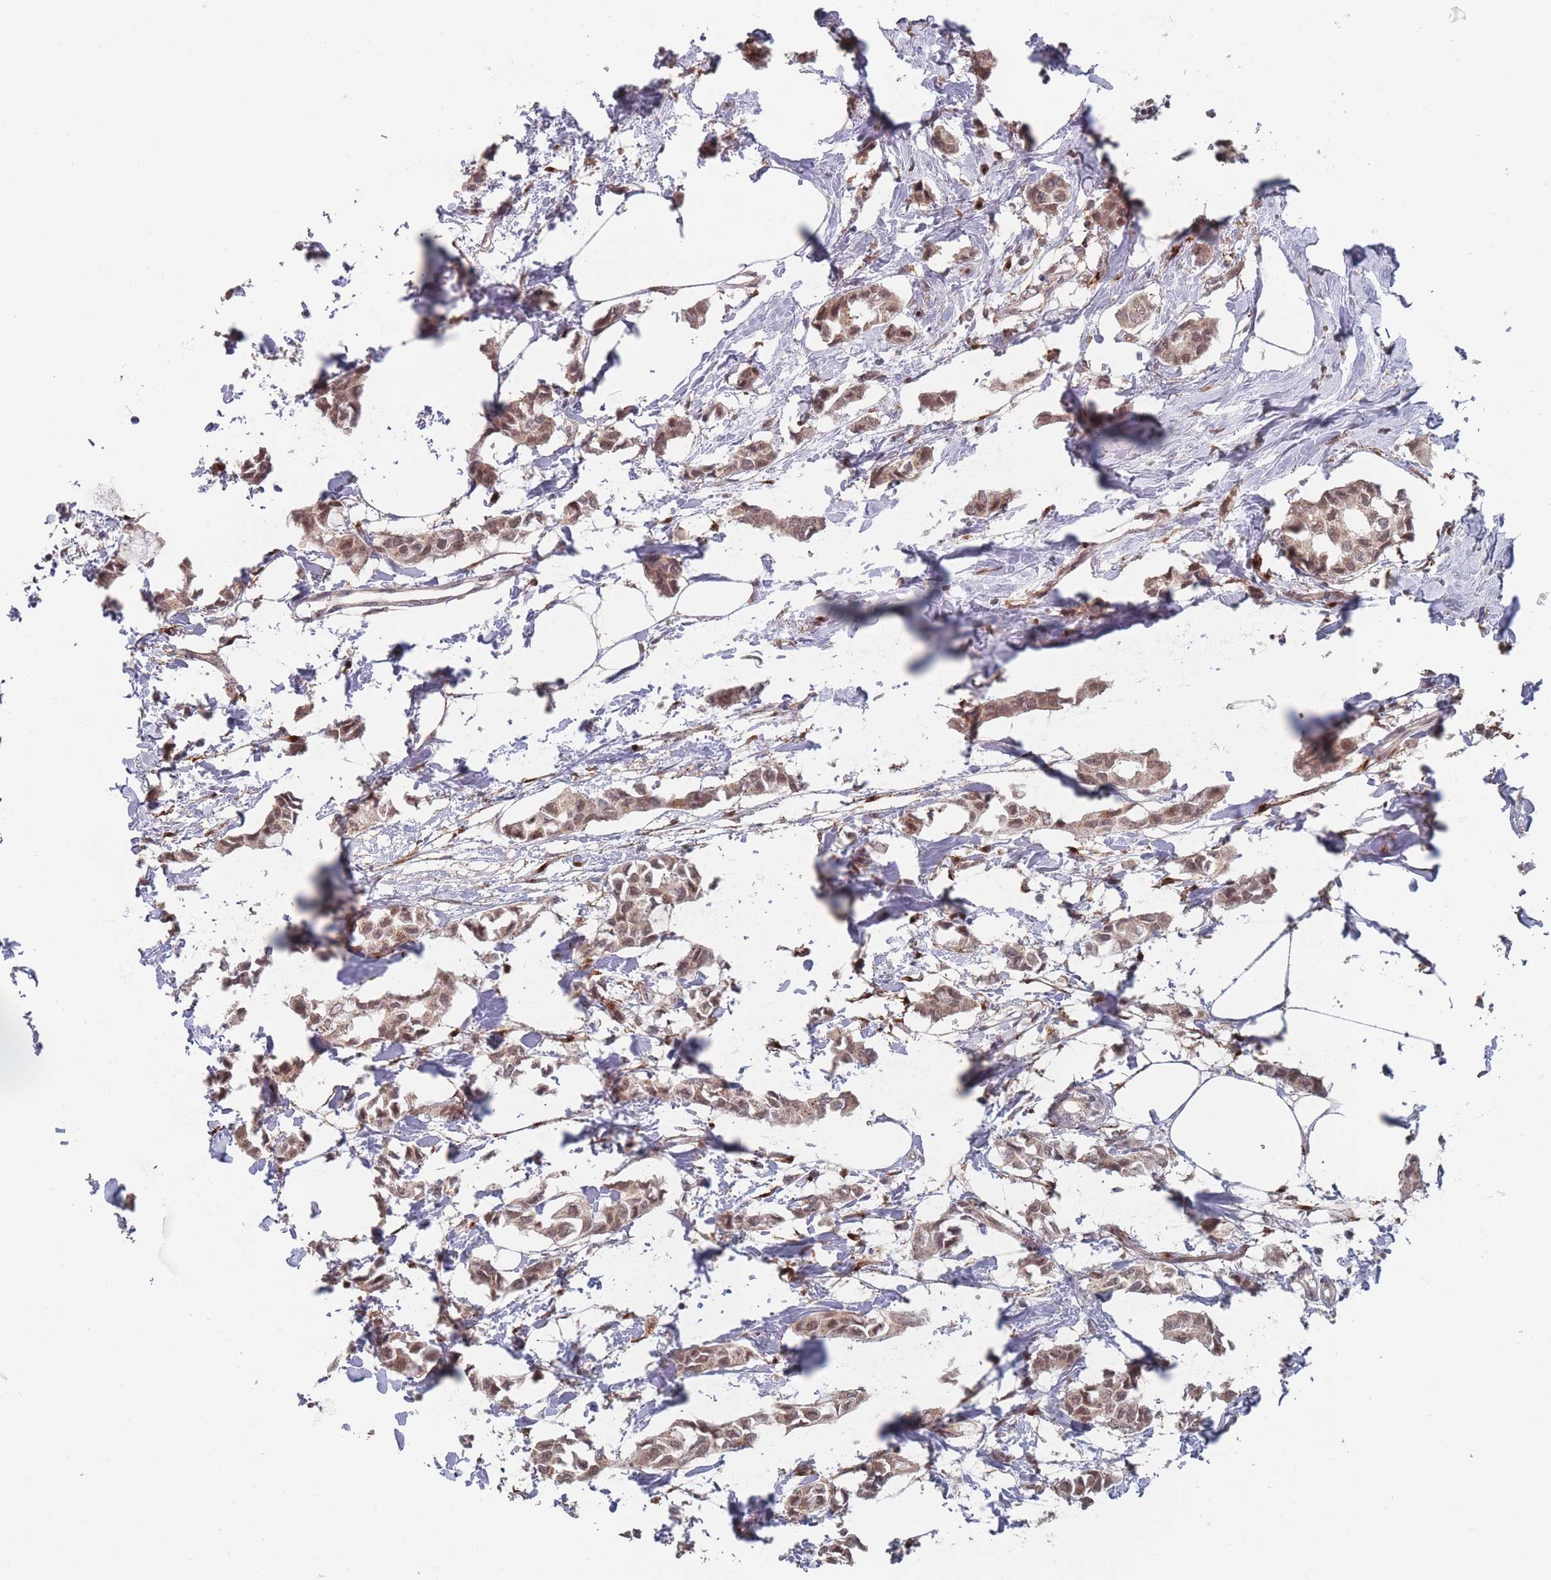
{"staining": {"intensity": "moderate", "quantity": ">75%", "location": "cytoplasmic/membranous"}, "tissue": "breast cancer", "cell_type": "Tumor cells", "image_type": "cancer", "snomed": [{"axis": "morphology", "description": "Duct carcinoma"}, {"axis": "topography", "description": "Breast"}], "caption": "There is medium levels of moderate cytoplasmic/membranous positivity in tumor cells of breast invasive ductal carcinoma, as demonstrated by immunohistochemical staining (brown color).", "gene": "CNTRL", "patient": {"sex": "female", "age": 73}}